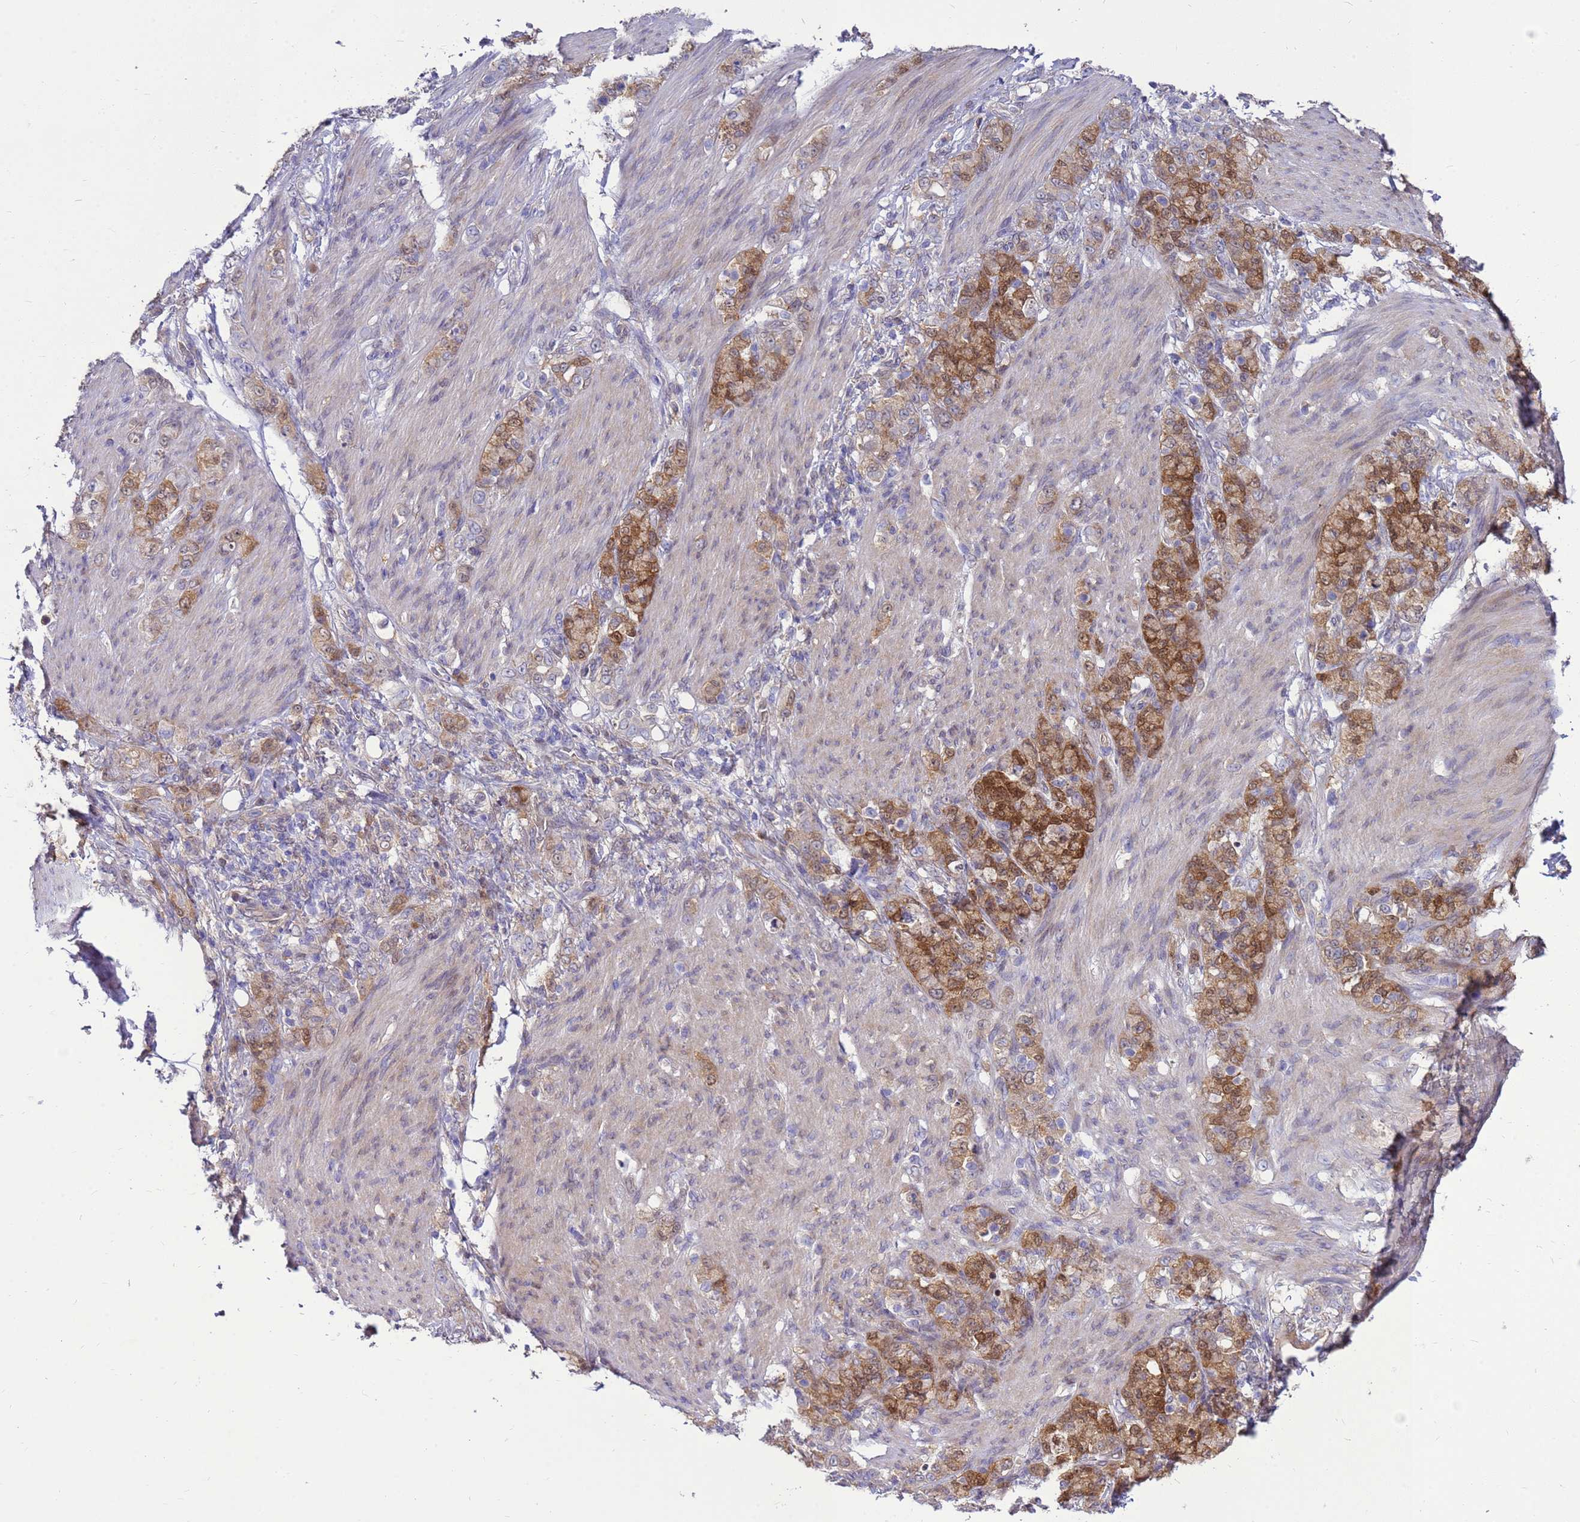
{"staining": {"intensity": "moderate", "quantity": ">75%", "location": "cytoplasmic/membranous,nuclear"}, "tissue": "stomach cancer", "cell_type": "Tumor cells", "image_type": "cancer", "snomed": [{"axis": "morphology", "description": "Adenocarcinoma, NOS"}, {"axis": "topography", "description": "Stomach"}], "caption": "The histopathology image reveals a brown stain indicating the presence of a protein in the cytoplasmic/membranous and nuclear of tumor cells in stomach cancer.", "gene": "EIF4EBP3", "patient": {"sex": "female", "age": 79}}